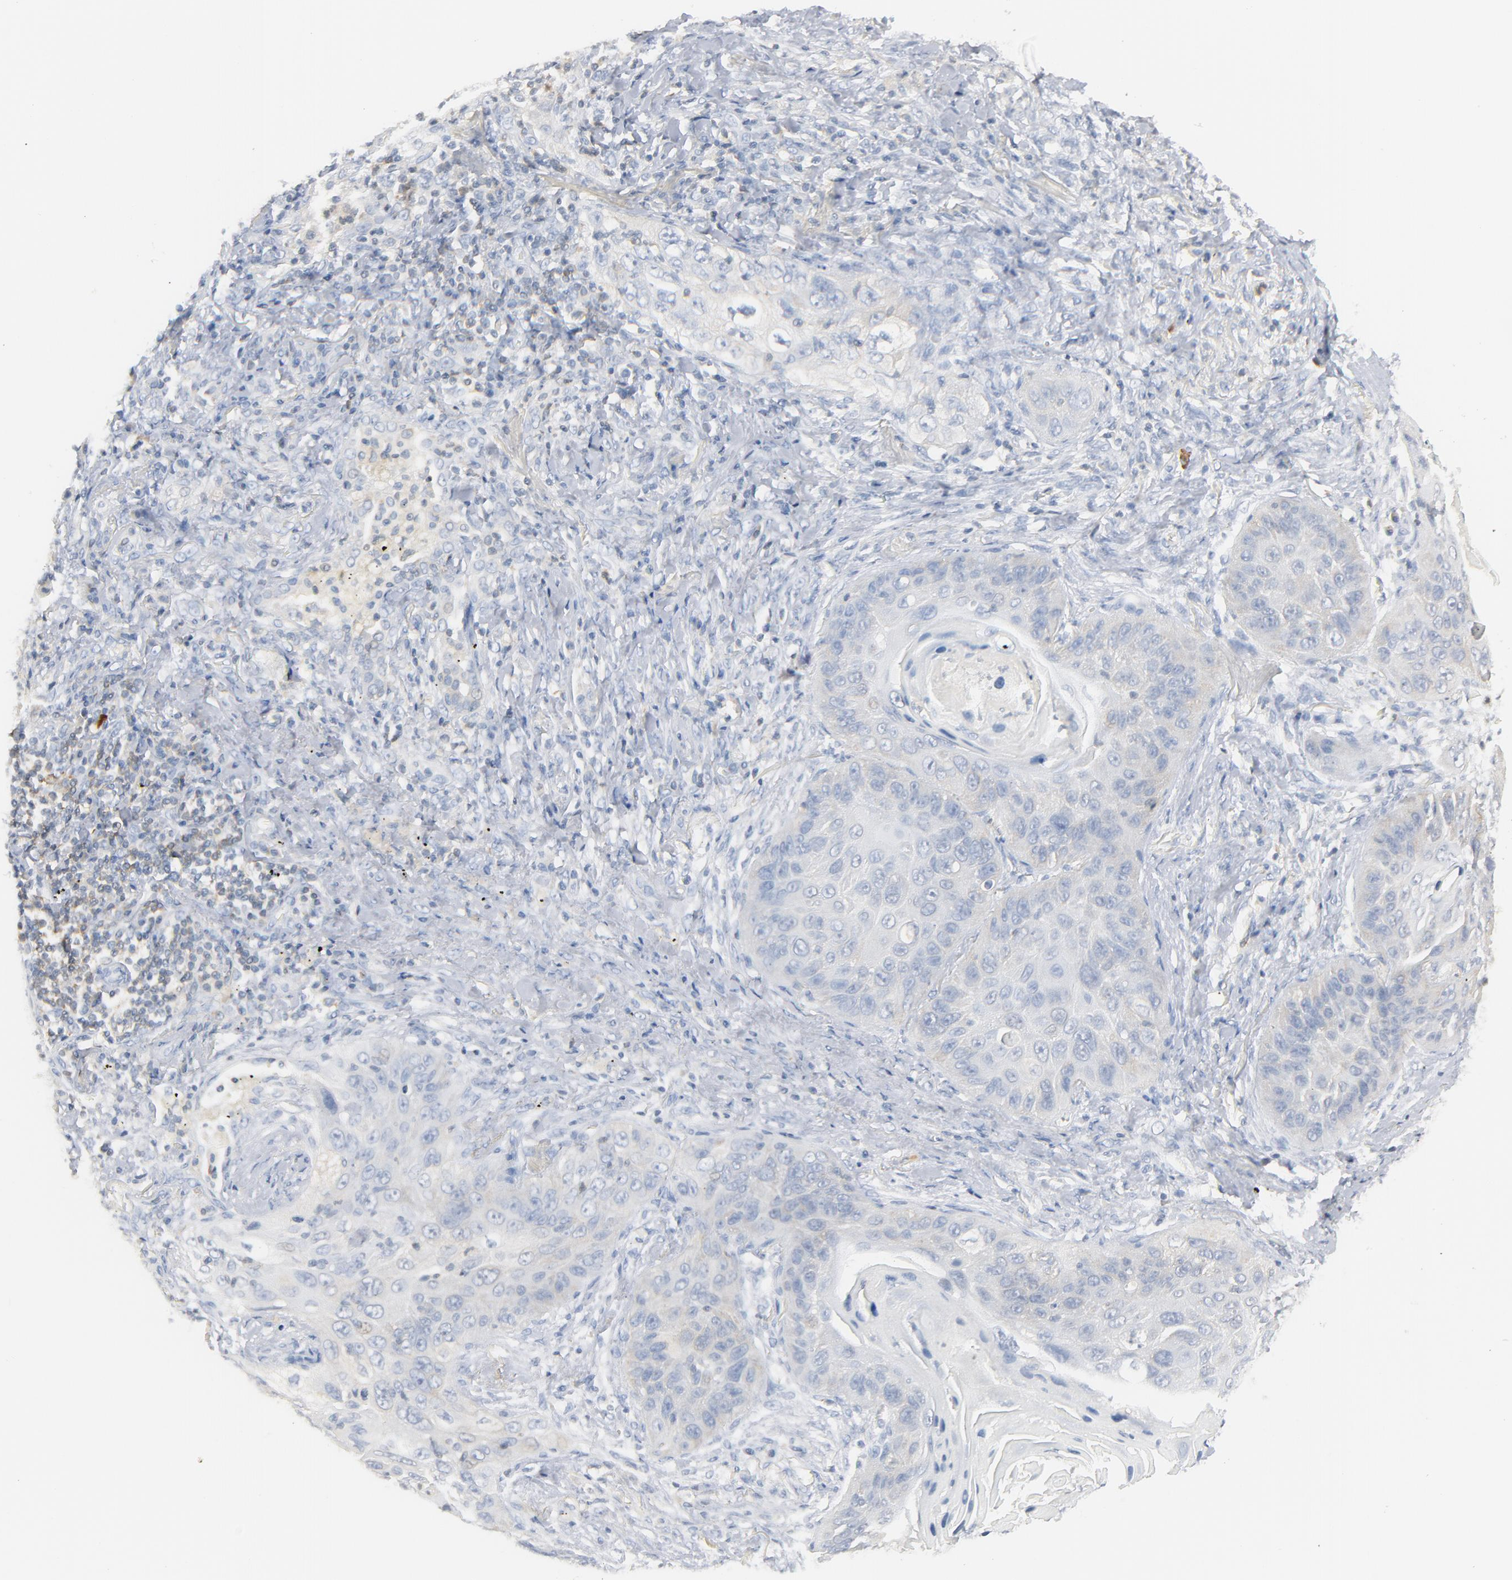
{"staining": {"intensity": "negative", "quantity": "none", "location": "none"}, "tissue": "lung cancer", "cell_type": "Tumor cells", "image_type": "cancer", "snomed": [{"axis": "morphology", "description": "Squamous cell carcinoma, NOS"}, {"axis": "topography", "description": "Lung"}], "caption": "An IHC photomicrograph of lung cancer is shown. There is no staining in tumor cells of lung cancer. (DAB (3,3'-diaminobenzidine) immunohistochemistry with hematoxylin counter stain).", "gene": "PTK2B", "patient": {"sex": "female", "age": 67}}